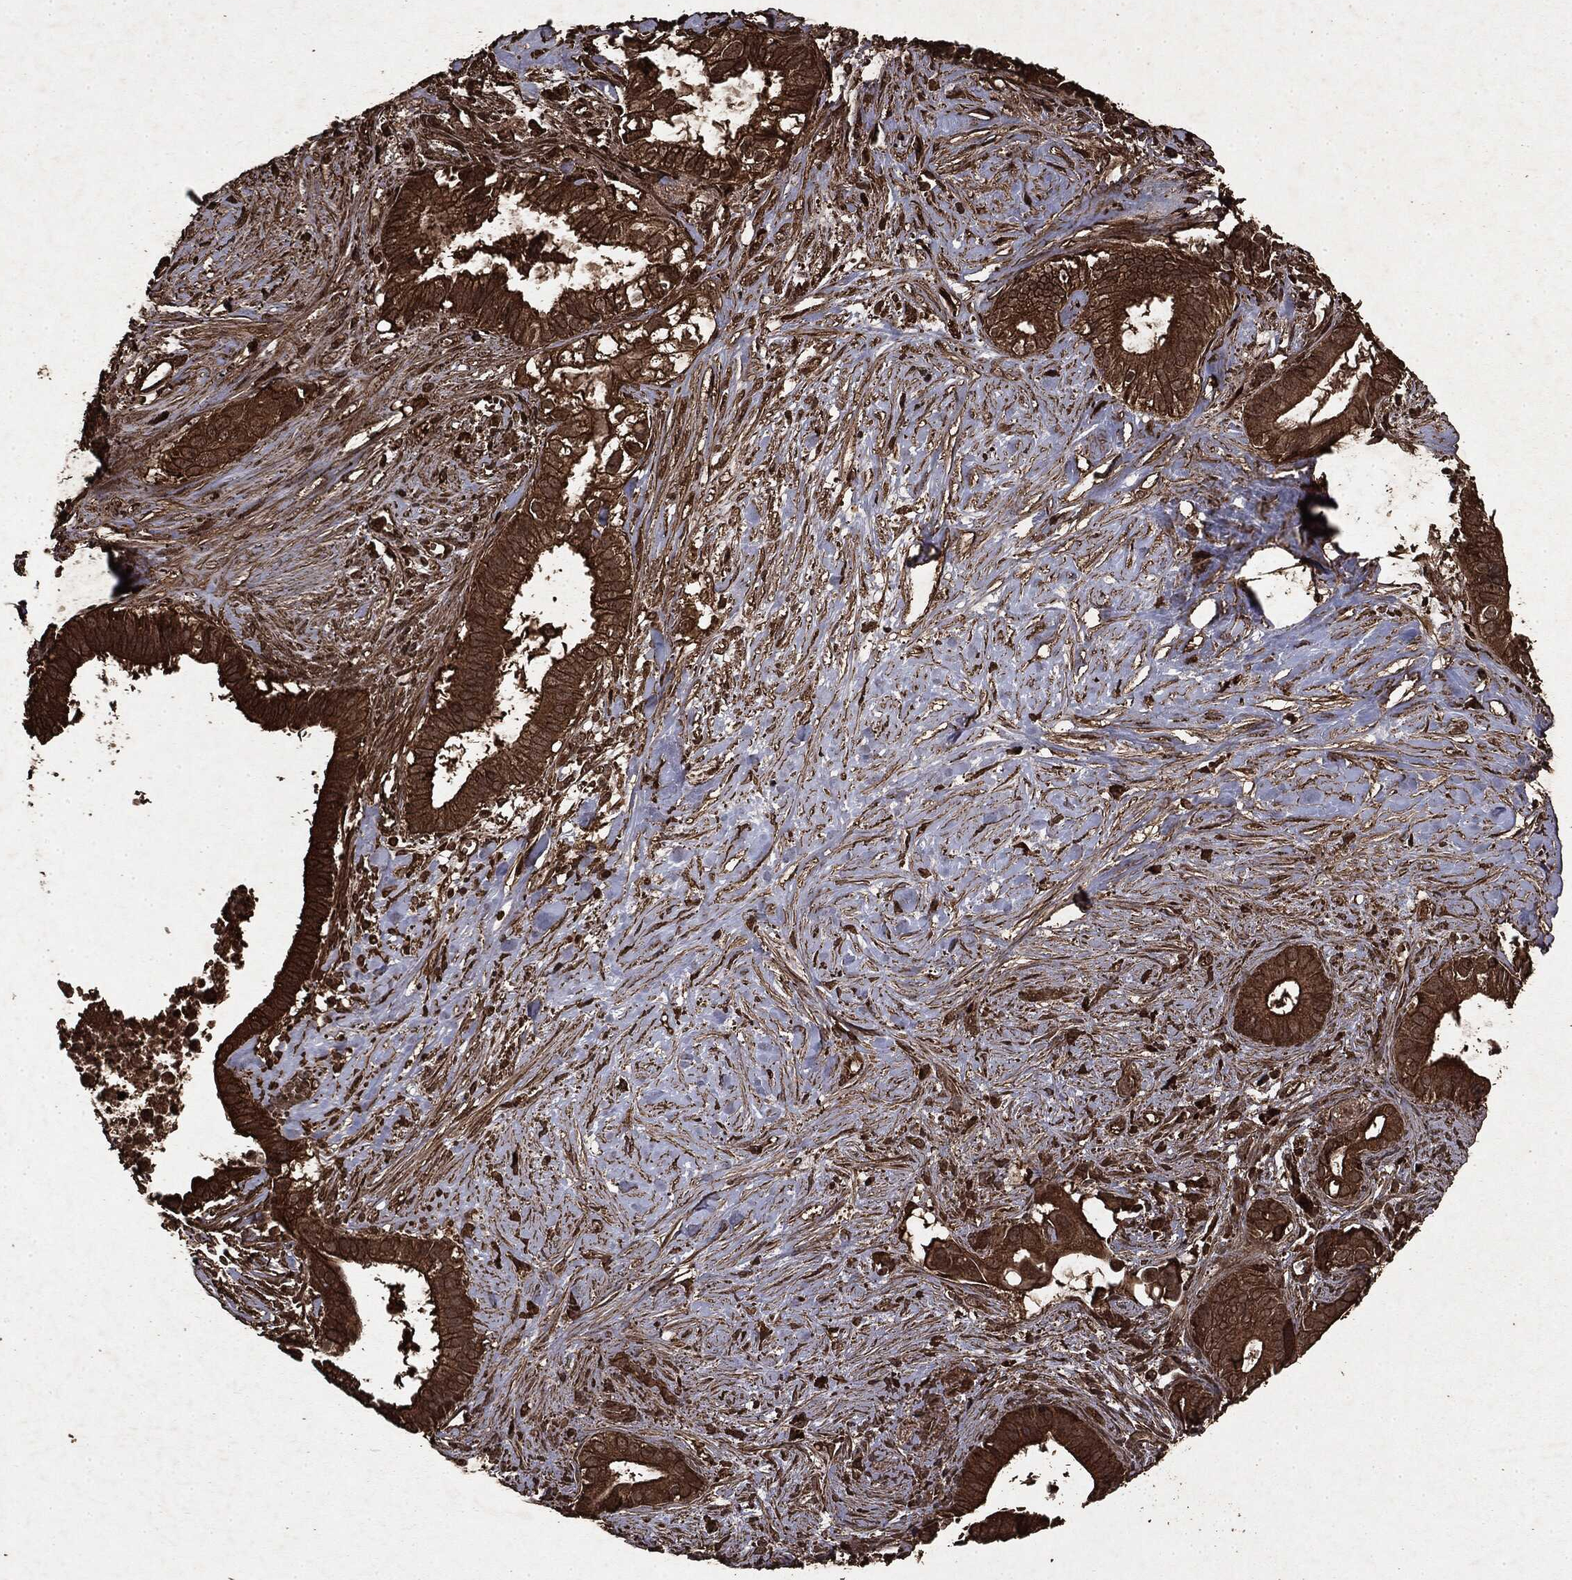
{"staining": {"intensity": "strong", "quantity": ">75%", "location": "cytoplasmic/membranous"}, "tissue": "pancreatic cancer", "cell_type": "Tumor cells", "image_type": "cancer", "snomed": [{"axis": "morphology", "description": "Adenocarcinoma, NOS"}, {"axis": "topography", "description": "Pancreas"}], "caption": "This histopathology image displays immunohistochemistry (IHC) staining of human pancreatic adenocarcinoma, with high strong cytoplasmic/membranous expression in about >75% of tumor cells.", "gene": "ARAF", "patient": {"sex": "male", "age": 61}}